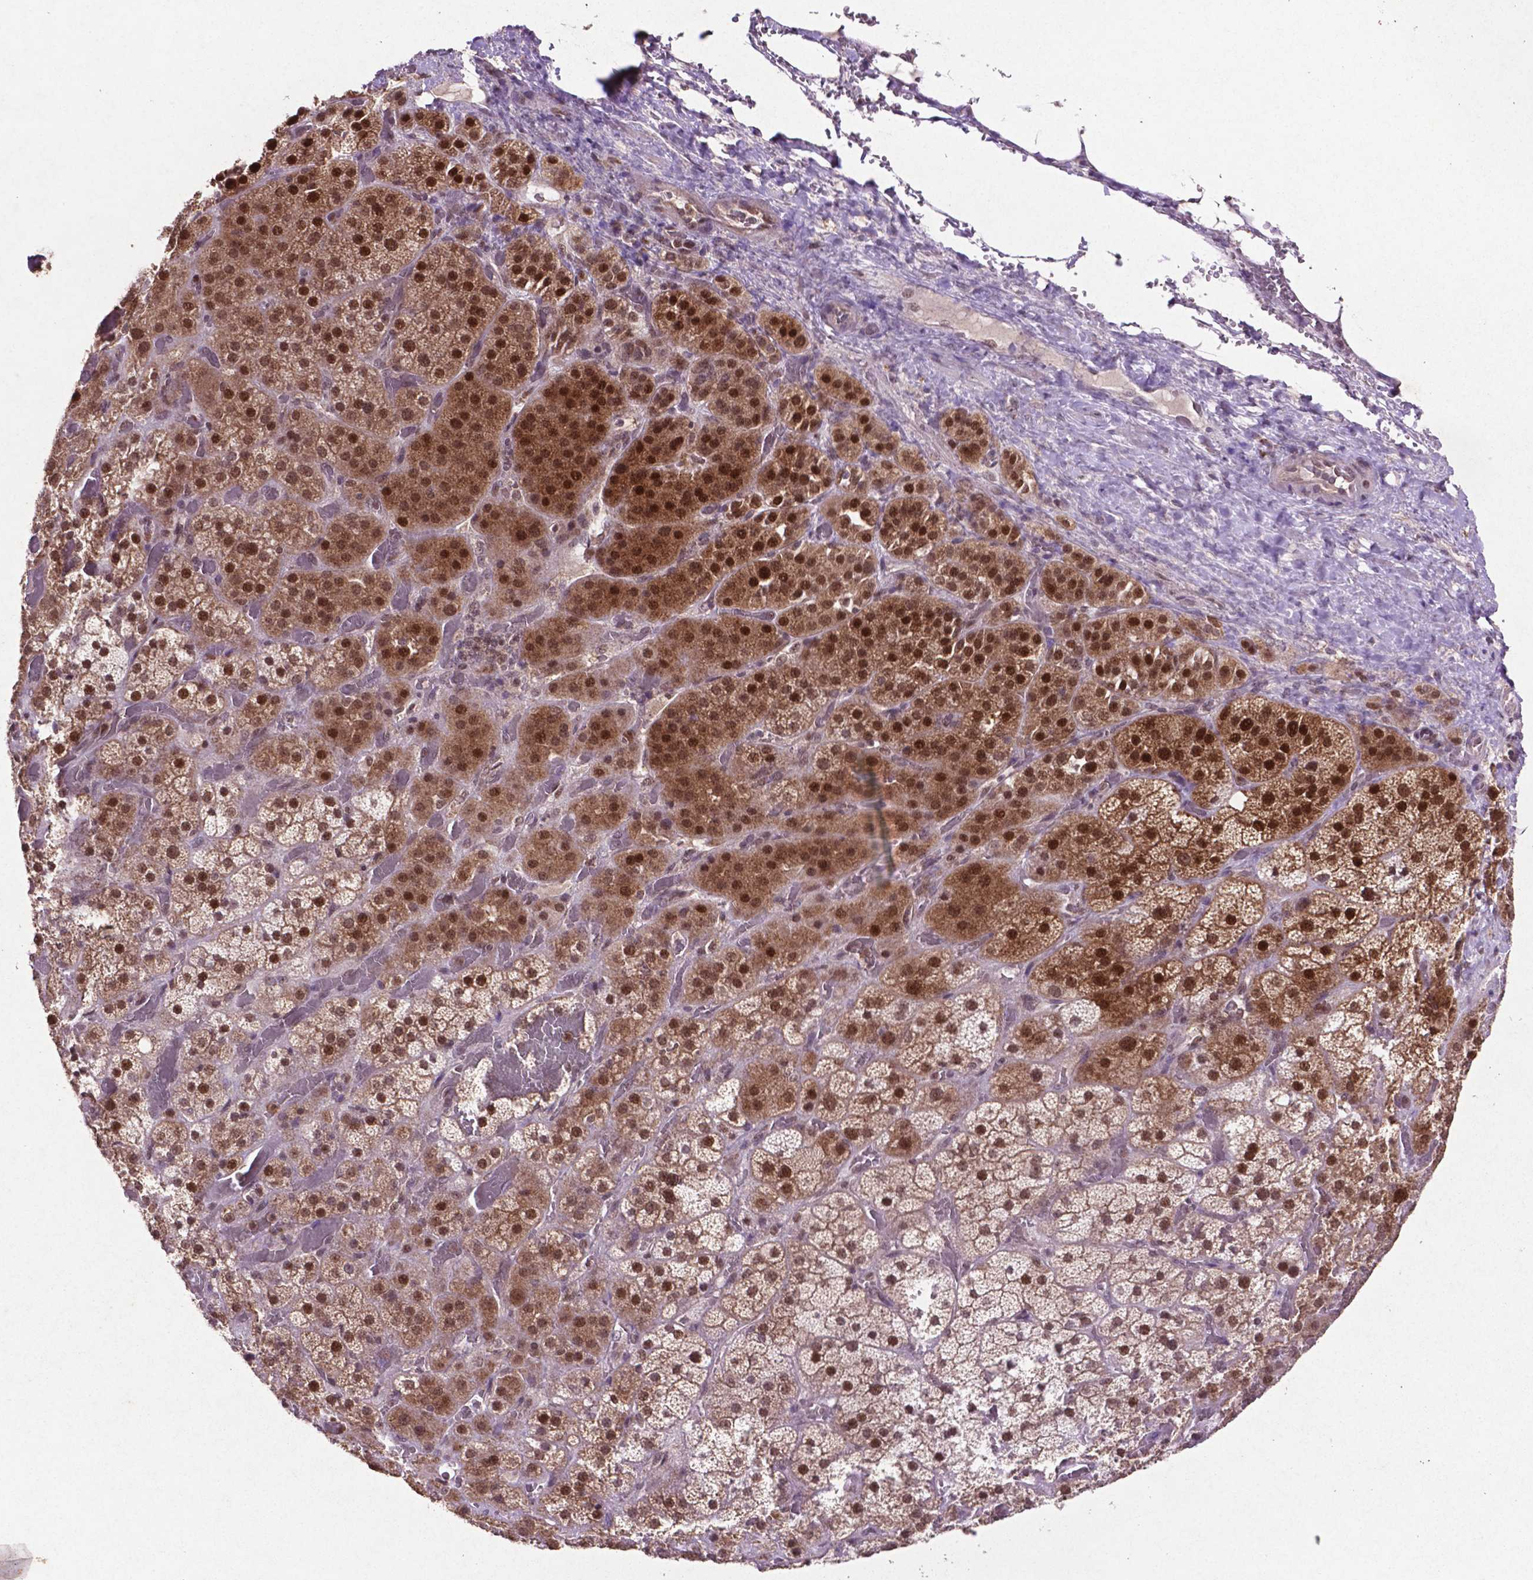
{"staining": {"intensity": "strong", "quantity": ">75%", "location": "cytoplasmic/membranous,nuclear"}, "tissue": "adrenal gland", "cell_type": "Glandular cells", "image_type": "normal", "snomed": [{"axis": "morphology", "description": "Normal tissue, NOS"}, {"axis": "topography", "description": "Adrenal gland"}], "caption": "Immunohistochemistry (IHC) histopathology image of unremarkable adrenal gland: human adrenal gland stained using IHC displays high levels of strong protein expression localized specifically in the cytoplasmic/membranous,nuclear of glandular cells, appearing as a cytoplasmic/membranous,nuclear brown color.", "gene": "GLRX", "patient": {"sex": "male", "age": 57}}